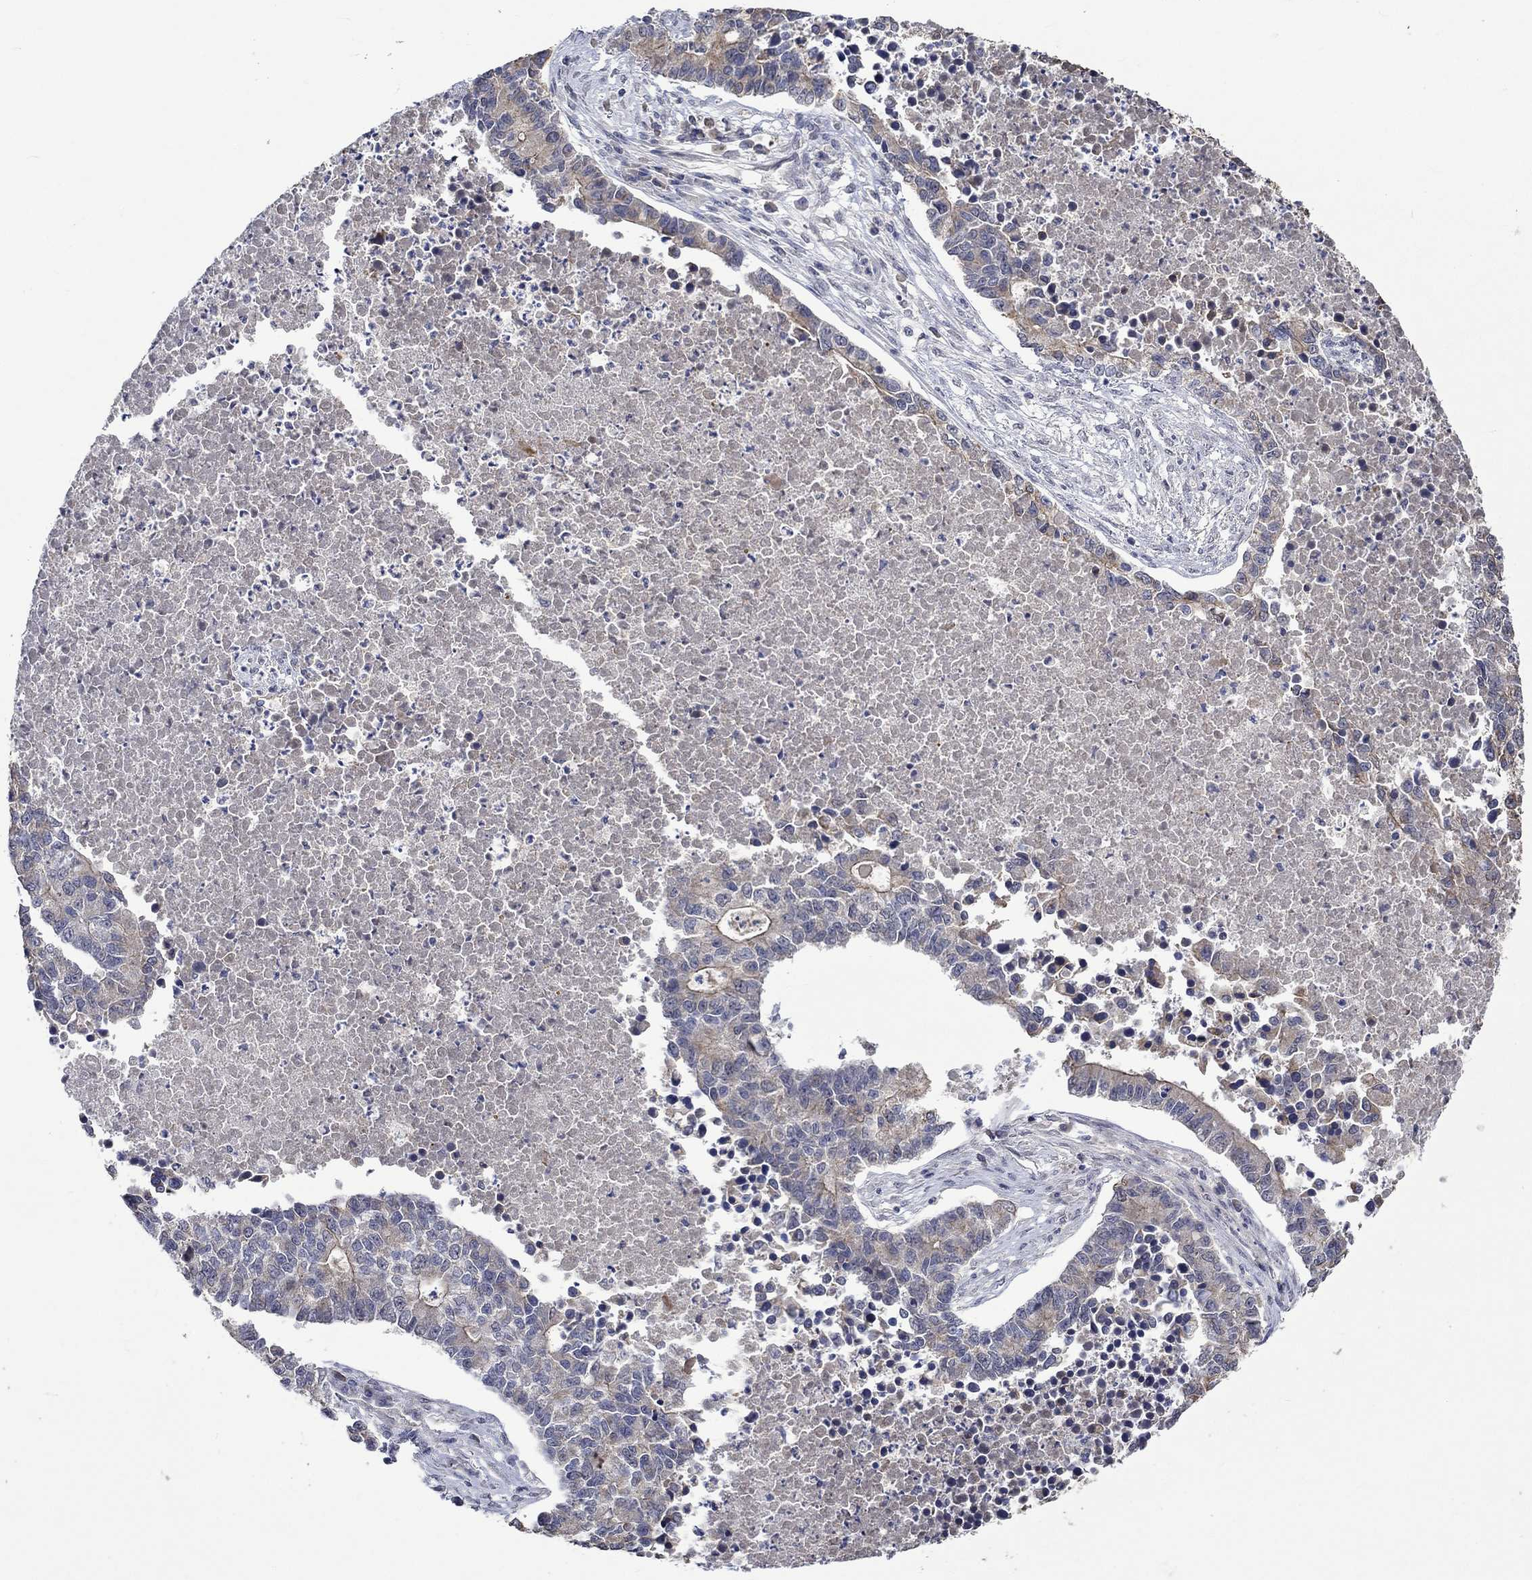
{"staining": {"intensity": "negative", "quantity": "none", "location": "none"}, "tissue": "lung cancer", "cell_type": "Tumor cells", "image_type": "cancer", "snomed": [{"axis": "morphology", "description": "Adenocarcinoma, NOS"}, {"axis": "topography", "description": "Lung"}], "caption": "High magnification brightfield microscopy of adenocarcinoma (lung) stained with DAB (brown) and counterstained with hematoxylin (blue): tumor cells show no significant expression.", "gene": "DDX3Y", "patient": {"sex": "male", "age": 57}}